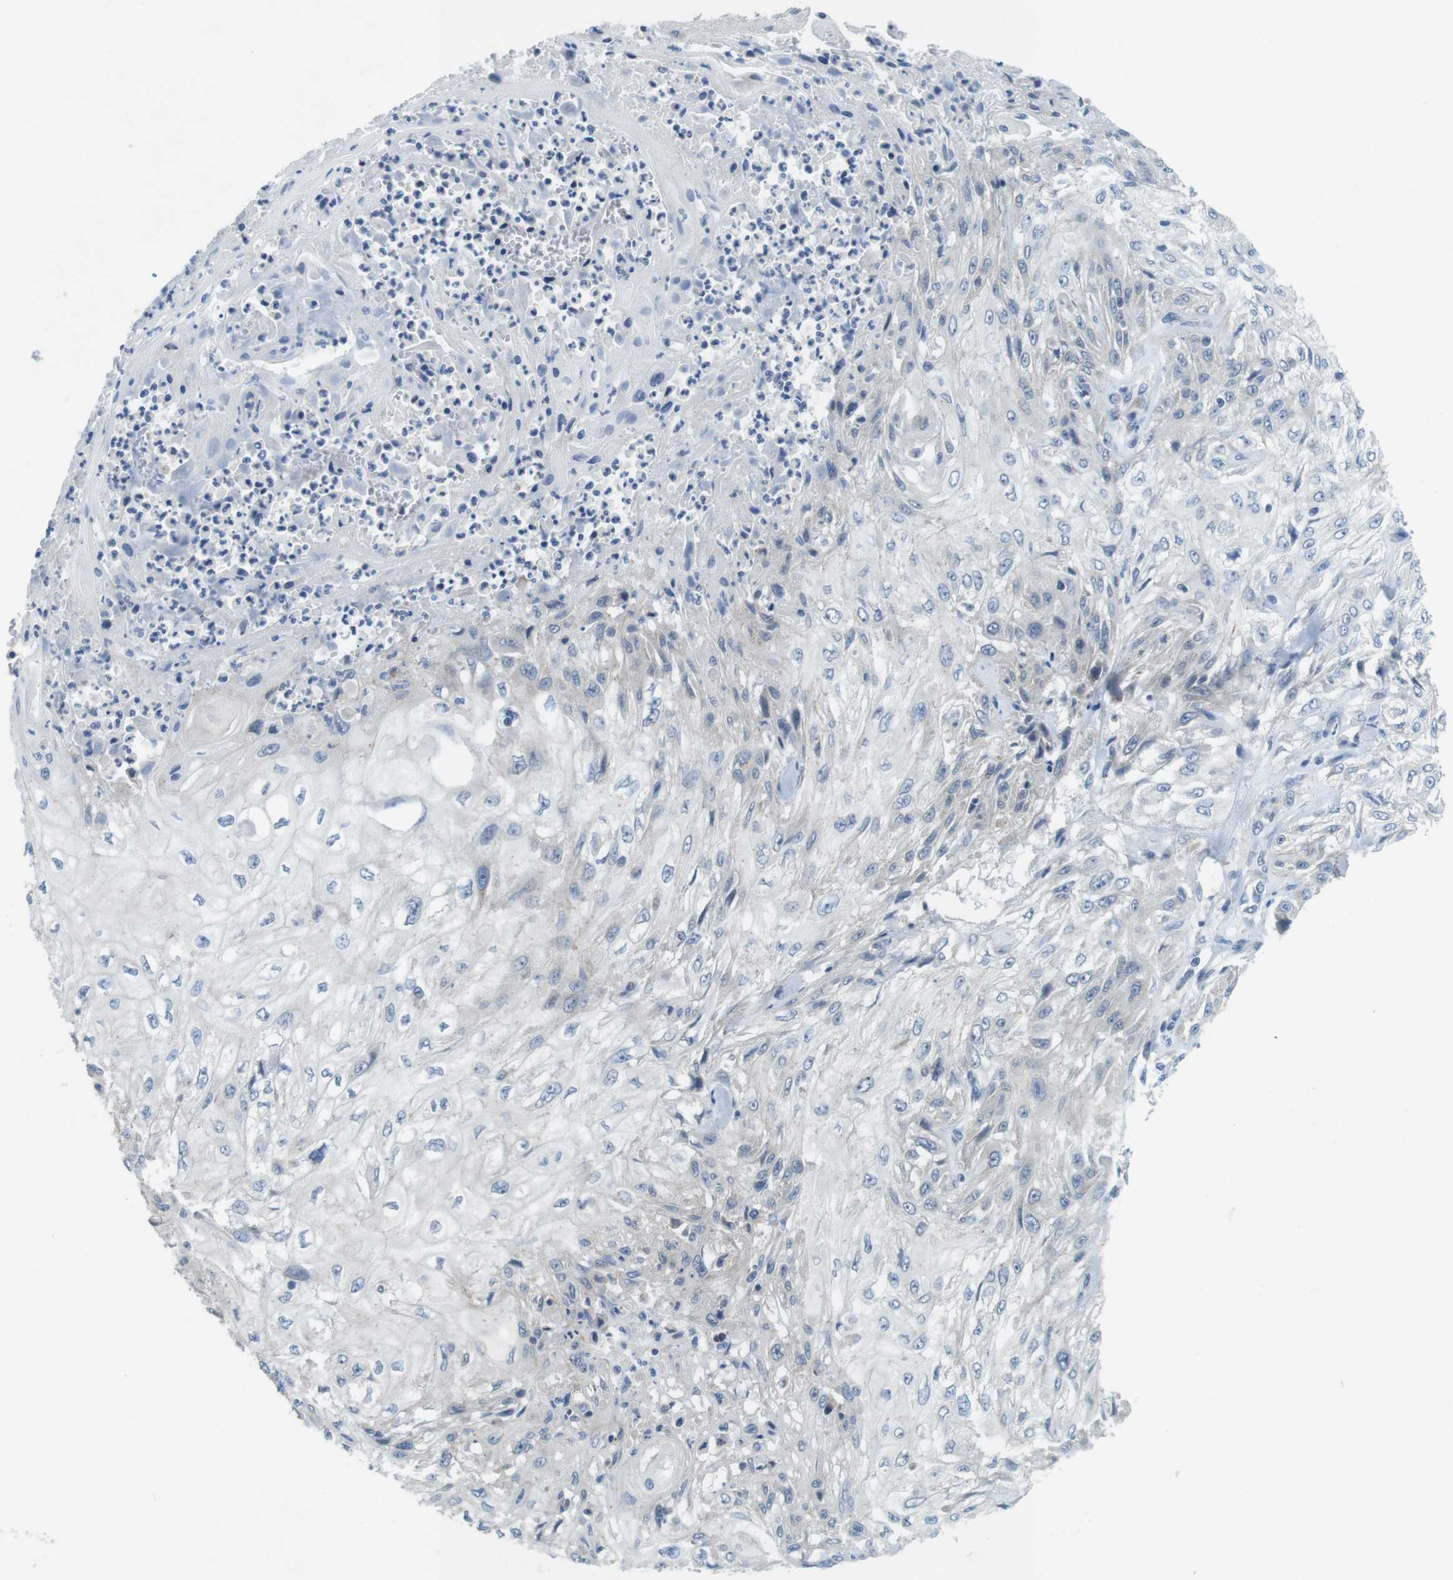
{"staining": {"intensity": "negative", "quantity": "none", "location": "none"}, "tissue": "skin cancer", "cell_type": "Tumor cells", "image_type": "cancer", "snomed": [{"axis": "morphology", "description": "Squamous cell carcinoma, NOS"}, {"axis": "topography", "description": "Skin"}], "caption": "DAB (3,3'-diaminobenzidine) immunohistochemical staining of skin cancer (squamous cell carcinoma) shows no significant positivity in tumor cells.", "gene": "TYW1", "patient": {"sex": "male", "age": 75}}